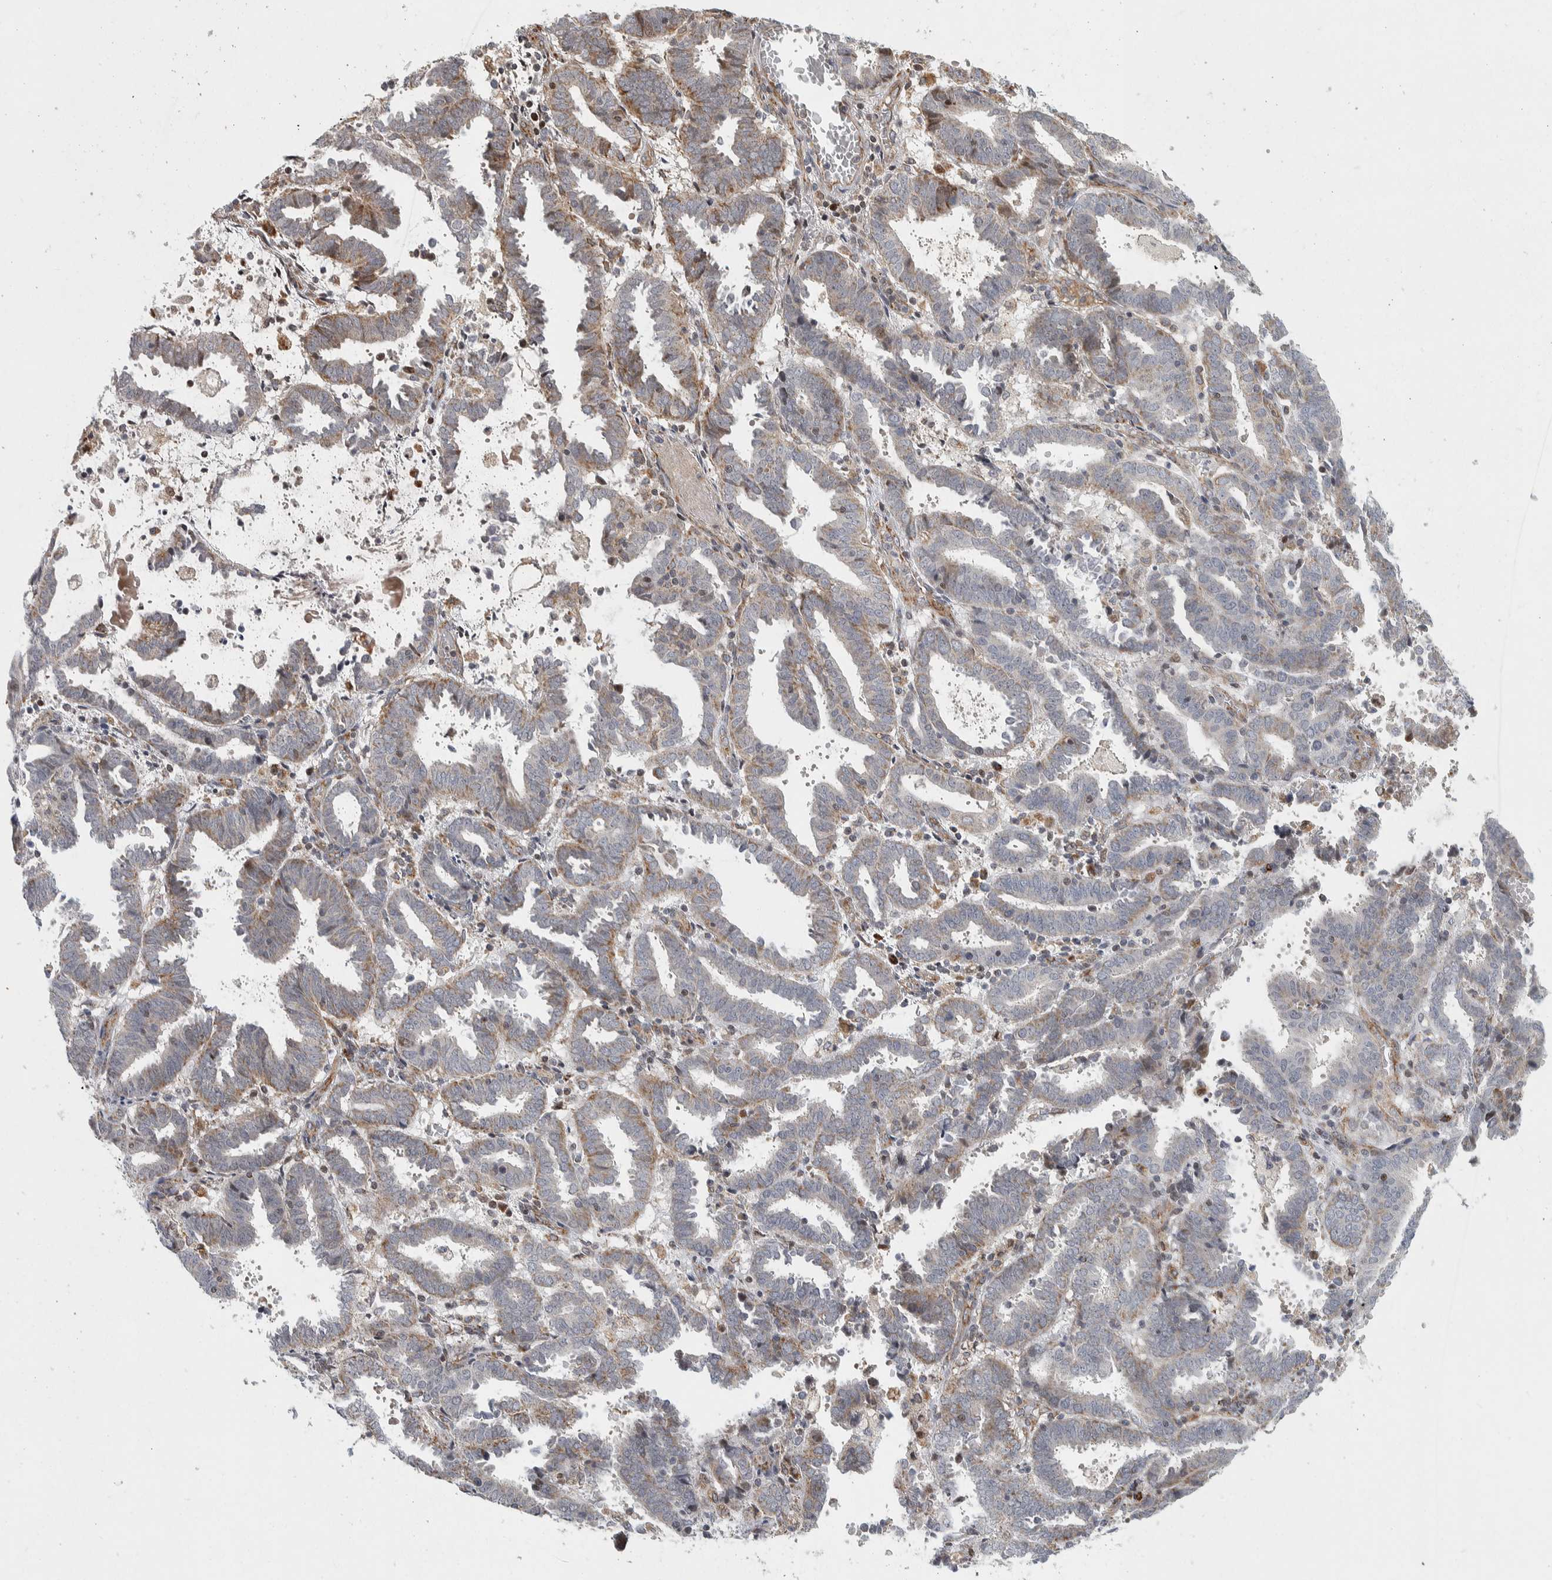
{"staining": {"intensity": "moderate", "quantity": "25%-75%", "location": "cytoplasmic/membranous"}, "tissue": "endometrial cancer", "cell_type": "Tumor cells", "image_type": "cancer", "snomed": [{"axis": "morphology", "description": "Adenocarcinoma, NOS"}, {"axis": "topography", "description": "Uterus"}], "caption": "The photomicrograph demonstrates staining of endometrial adenocarcinoma, revealing moderate cytoplasmic/membranous protein positivity (brown color) within tumor cells.", "gene": "AFP", "patient": {"sex": "female", "age": 83}}